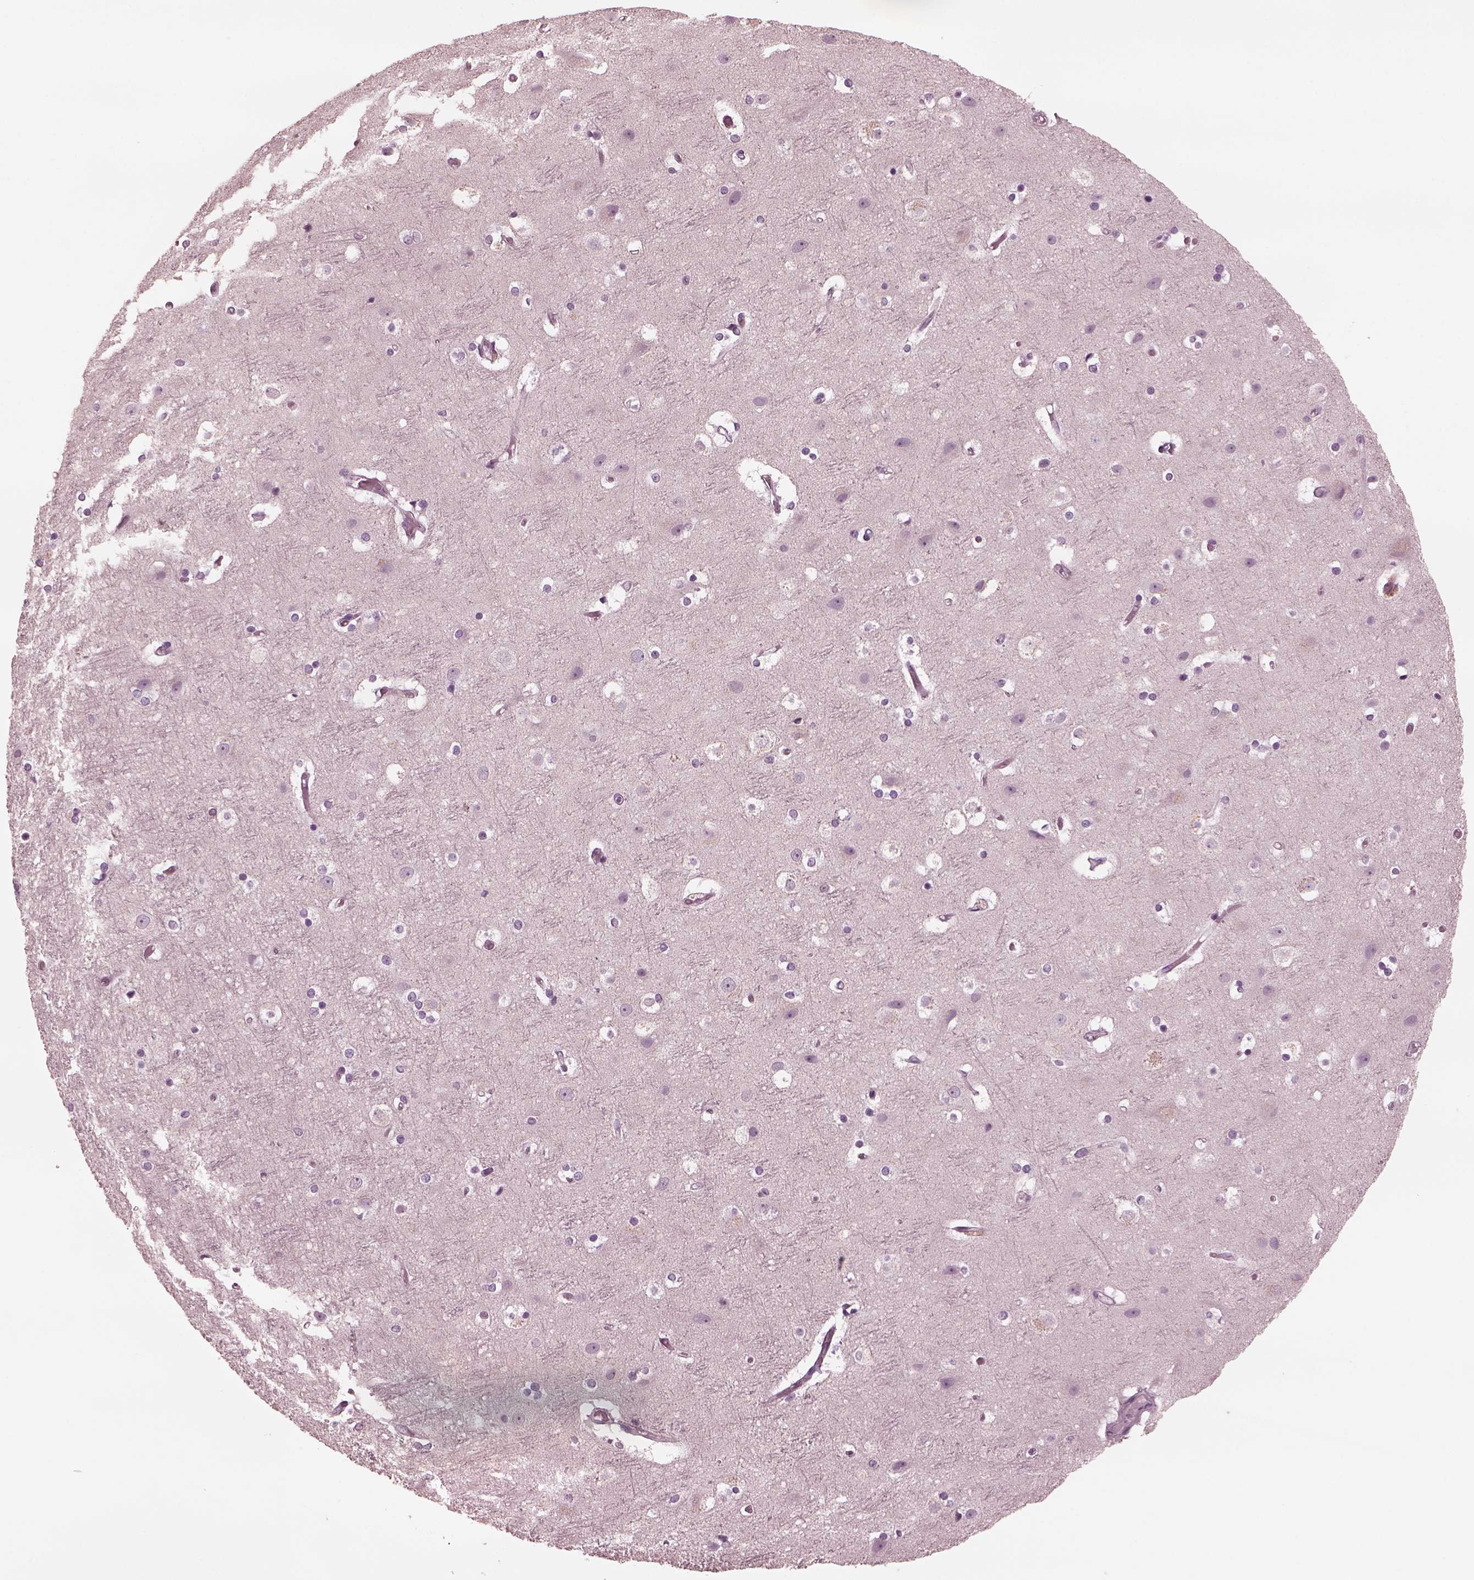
{"staining": {"intensity": "negative", "quantity": "none", "location": "none"}, "tissue": "cerebral cortex", "cell_type": "Endothelial cells", "image_type": "normal", "snomed": [{"axis": "morphology", "description": "Normal tissue, NOS"}, {"axis": "topography", "description": "Cerebral cortex"}], "caption": "The IHC micrograph has no significant staining in endothelial cells of cerebral cortex.", "gene": "YY2", "patient": {"sex": "female", "age": 52}}